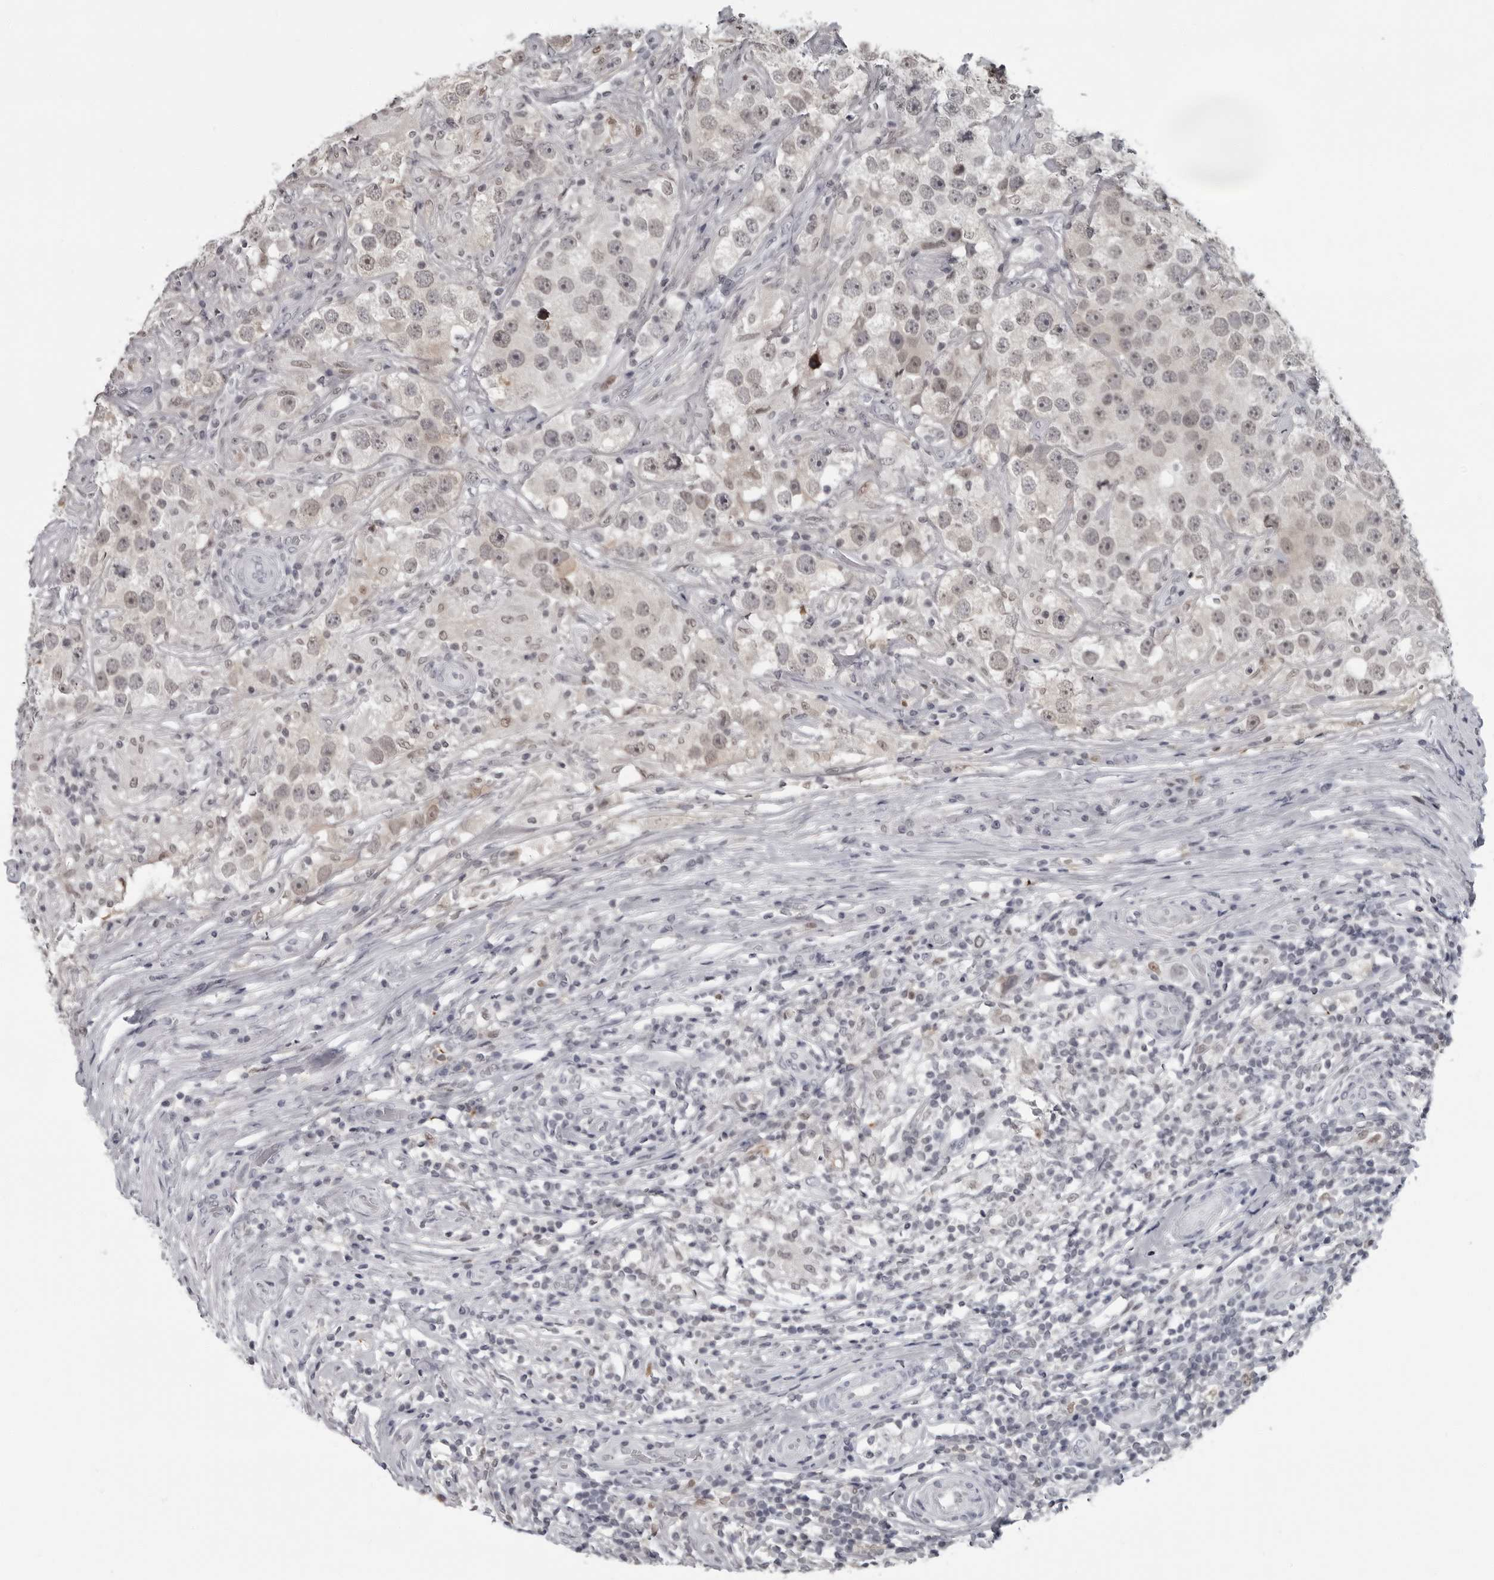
{"staining": {"intensity": "negative", "quantity": "none", "location": "none"}, "tissue": "testis cancer", "cell_type": "Tumor cells", "image_type": "cancer", "snomed": [{"axis": "morphology", "description": "Seminoma, NOS"}, {"axis": "topography", "description": "Testis"}], "caption": "An immunohistochemistry (IHC) image of seminoma (testis) is shown. There is no staining in tumor cells of seminoma (testis).", "gene": "LZIC", "patient": {"sex": "male", "age": 49}}